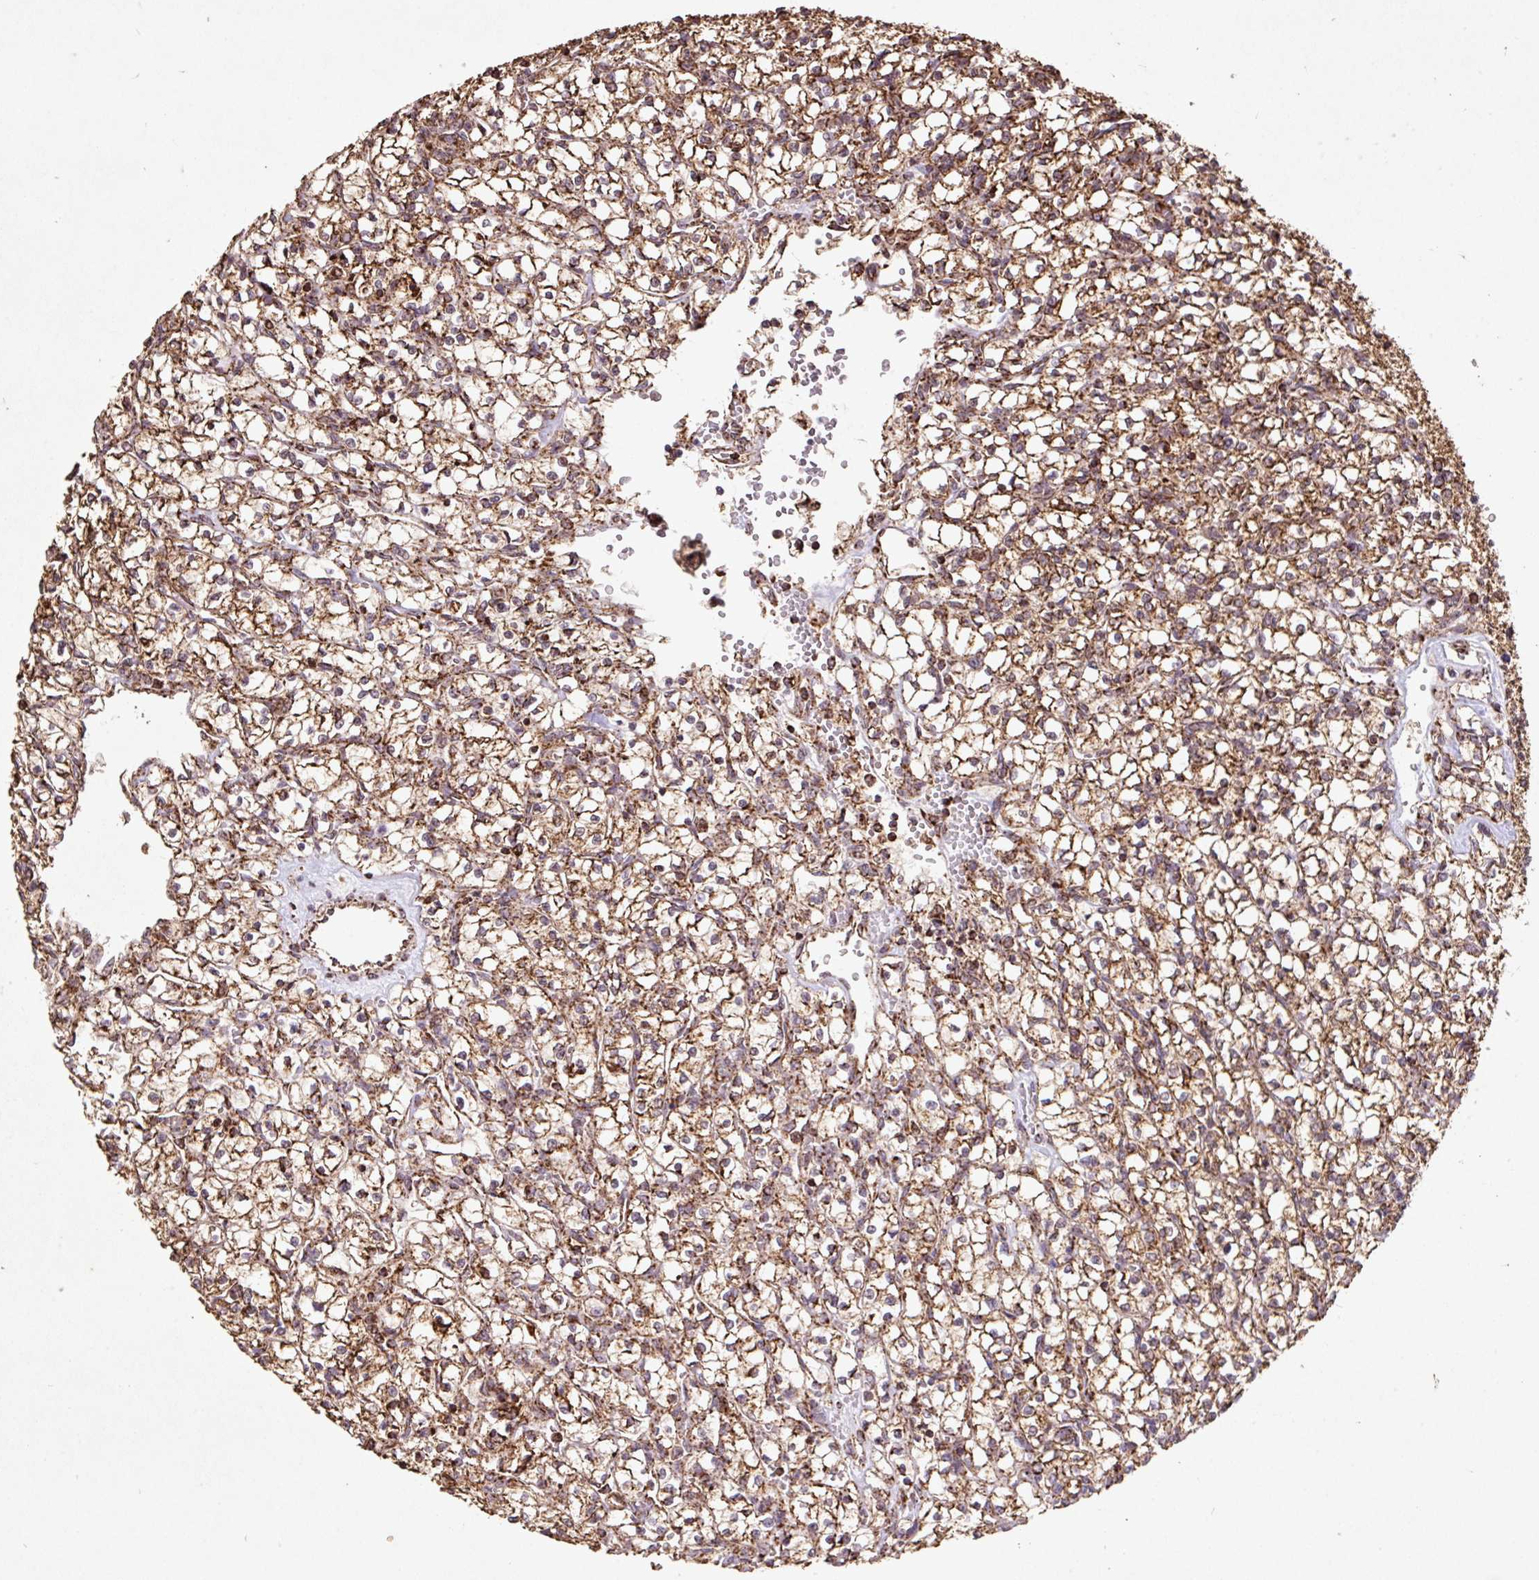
{"staining": {"intensity": "moderate", "quantity": ">75%", "location": "cytoplasmic/membranous"}, "tissue": "renal cancer", "cell_type": "Tumor cells", "image_type": "cancer", "snomed": [{"axis": "morphology", "description": "Adenocarcinoma, NOS"}, {"axis": "topography", "description": "Kidney"}], "caption": "Brown immunohistochemical staining in human renal cancer (adenocarcinoma) exhibits moderate cytoplasmic/membranous positivity in approximately >75% of tumor cells.", "gene": "ATP5F1A", "patient": {"sex": "female", "age": 64}}